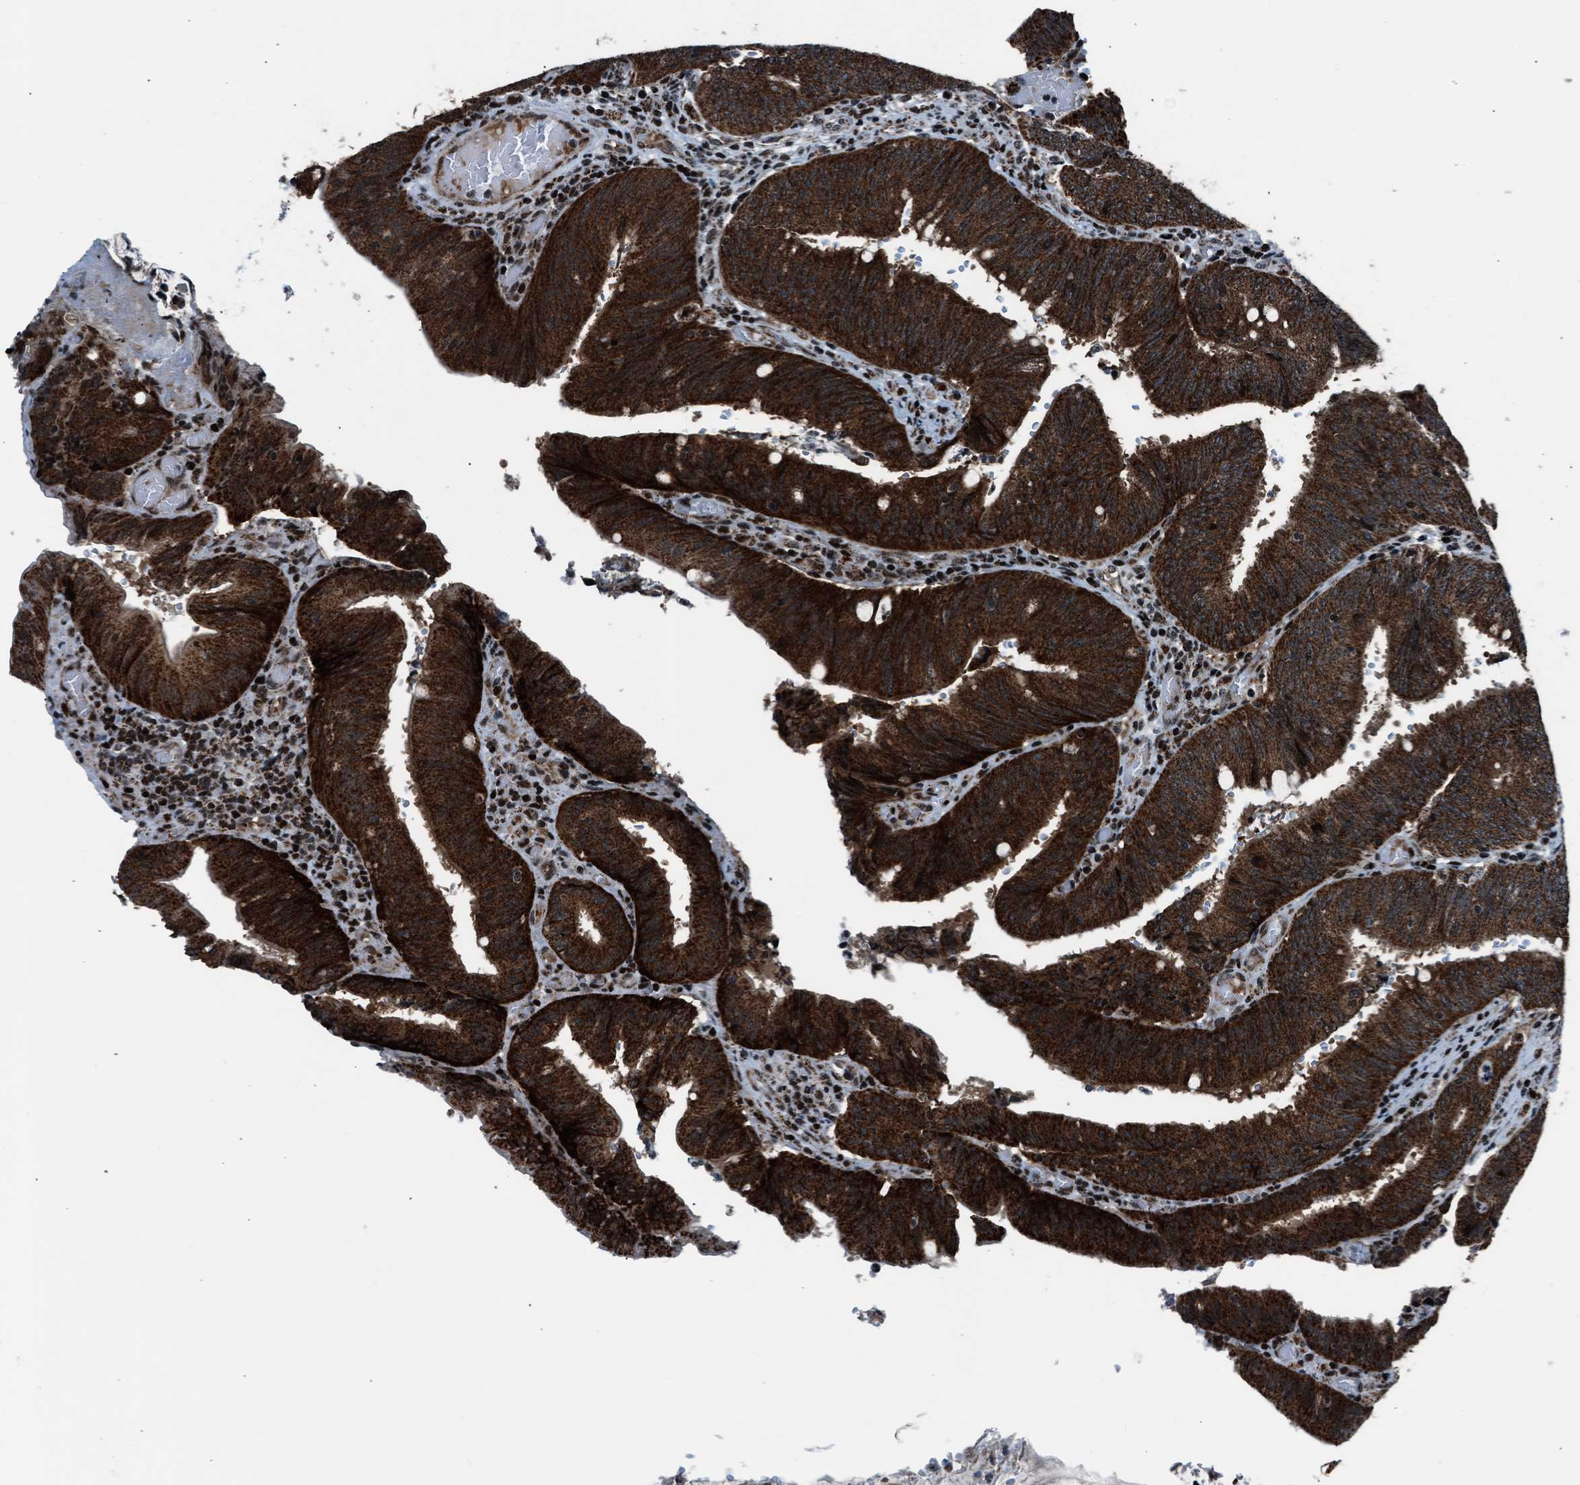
{"staining": {"intensity": "strong", "quantity": ">75%", "location": "cytoplasmic/membranous"}, "tissue": "colorectal cancer", "cell_type": "Tumor cells", "image_type": "cancer", "snomed": [{"axis": "morphology", "description": "Normal tissue, NOS"}, {"axis": "morphology", "description": "Adenocarcinoma, NOS"}, {"axis": "topography", "description": "Rectum"}], "caption": "Protein expression analysis of human colorectal adenocarcinoma reveals strong cytoplasmic/membranous expression in approximately >75% of tumor cells.", "gene": "MORC3", "patient": {"sex": "female", "age": 66}}